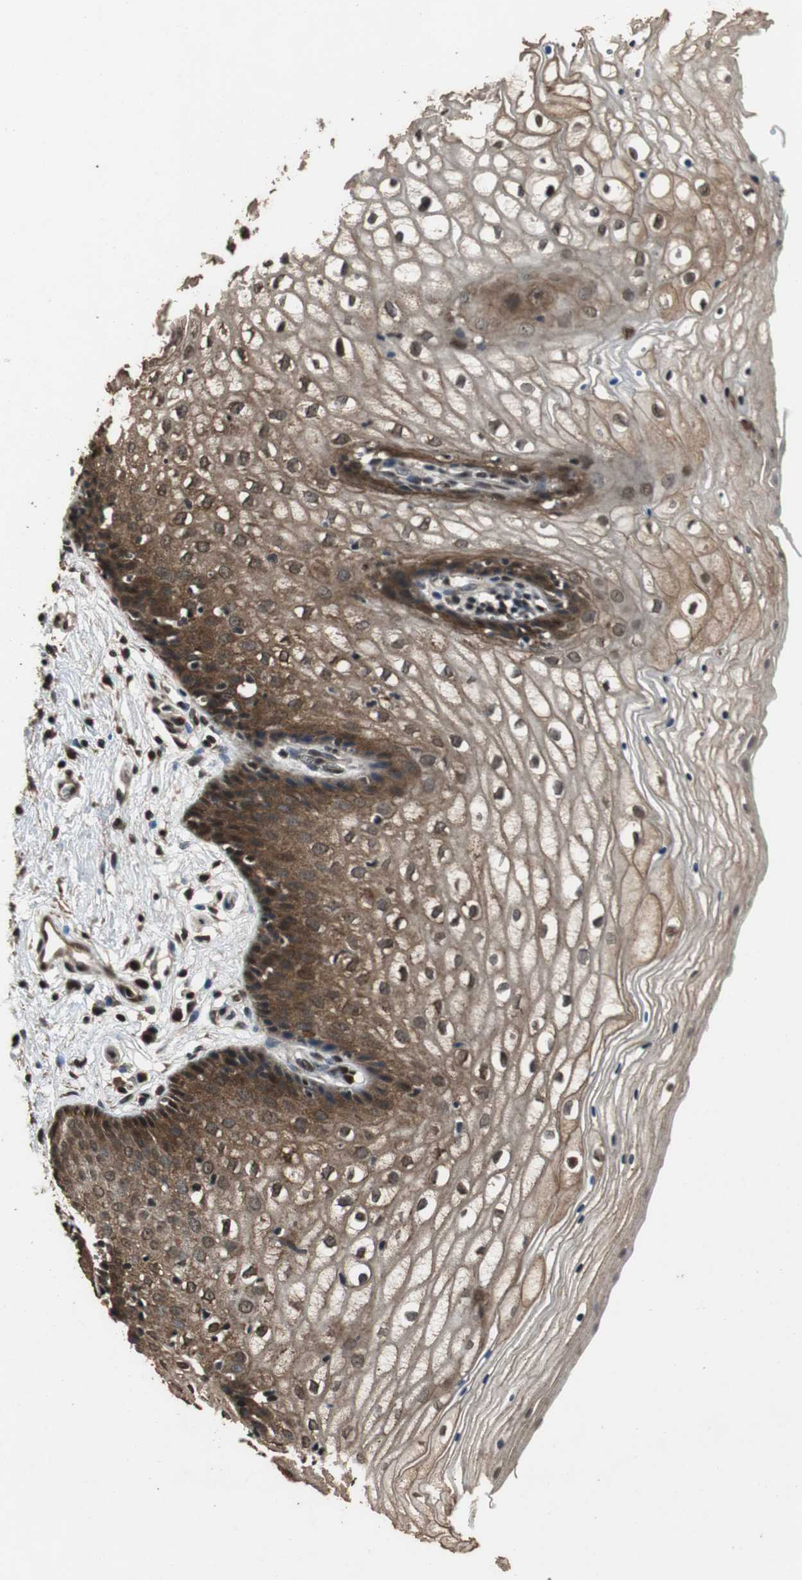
{"staining": {"intensity": "strong", "quantity": ">75%", "location": "cytoplasmic/membranous,nuclear"}, "tissue": "vagina", "cell_type": "Squamous epithelial cells", "image_type": "normal", "snomed": [{"axis": "morphology", "description": "Normal tissue, NOS"}, {"axis": "topography", "description": "Vagina"}], "caption": "Immunohistochemistry photomicrograph of unremarkable human vagina stained for a protein (brown), which demonstrates high levels of strong cytoplasmic/membranous,nuclear expression in approximately >75% of squamous epithelial cells.", "gene": "ZNF18", "patient": {"sex": "female", "age": 34}}